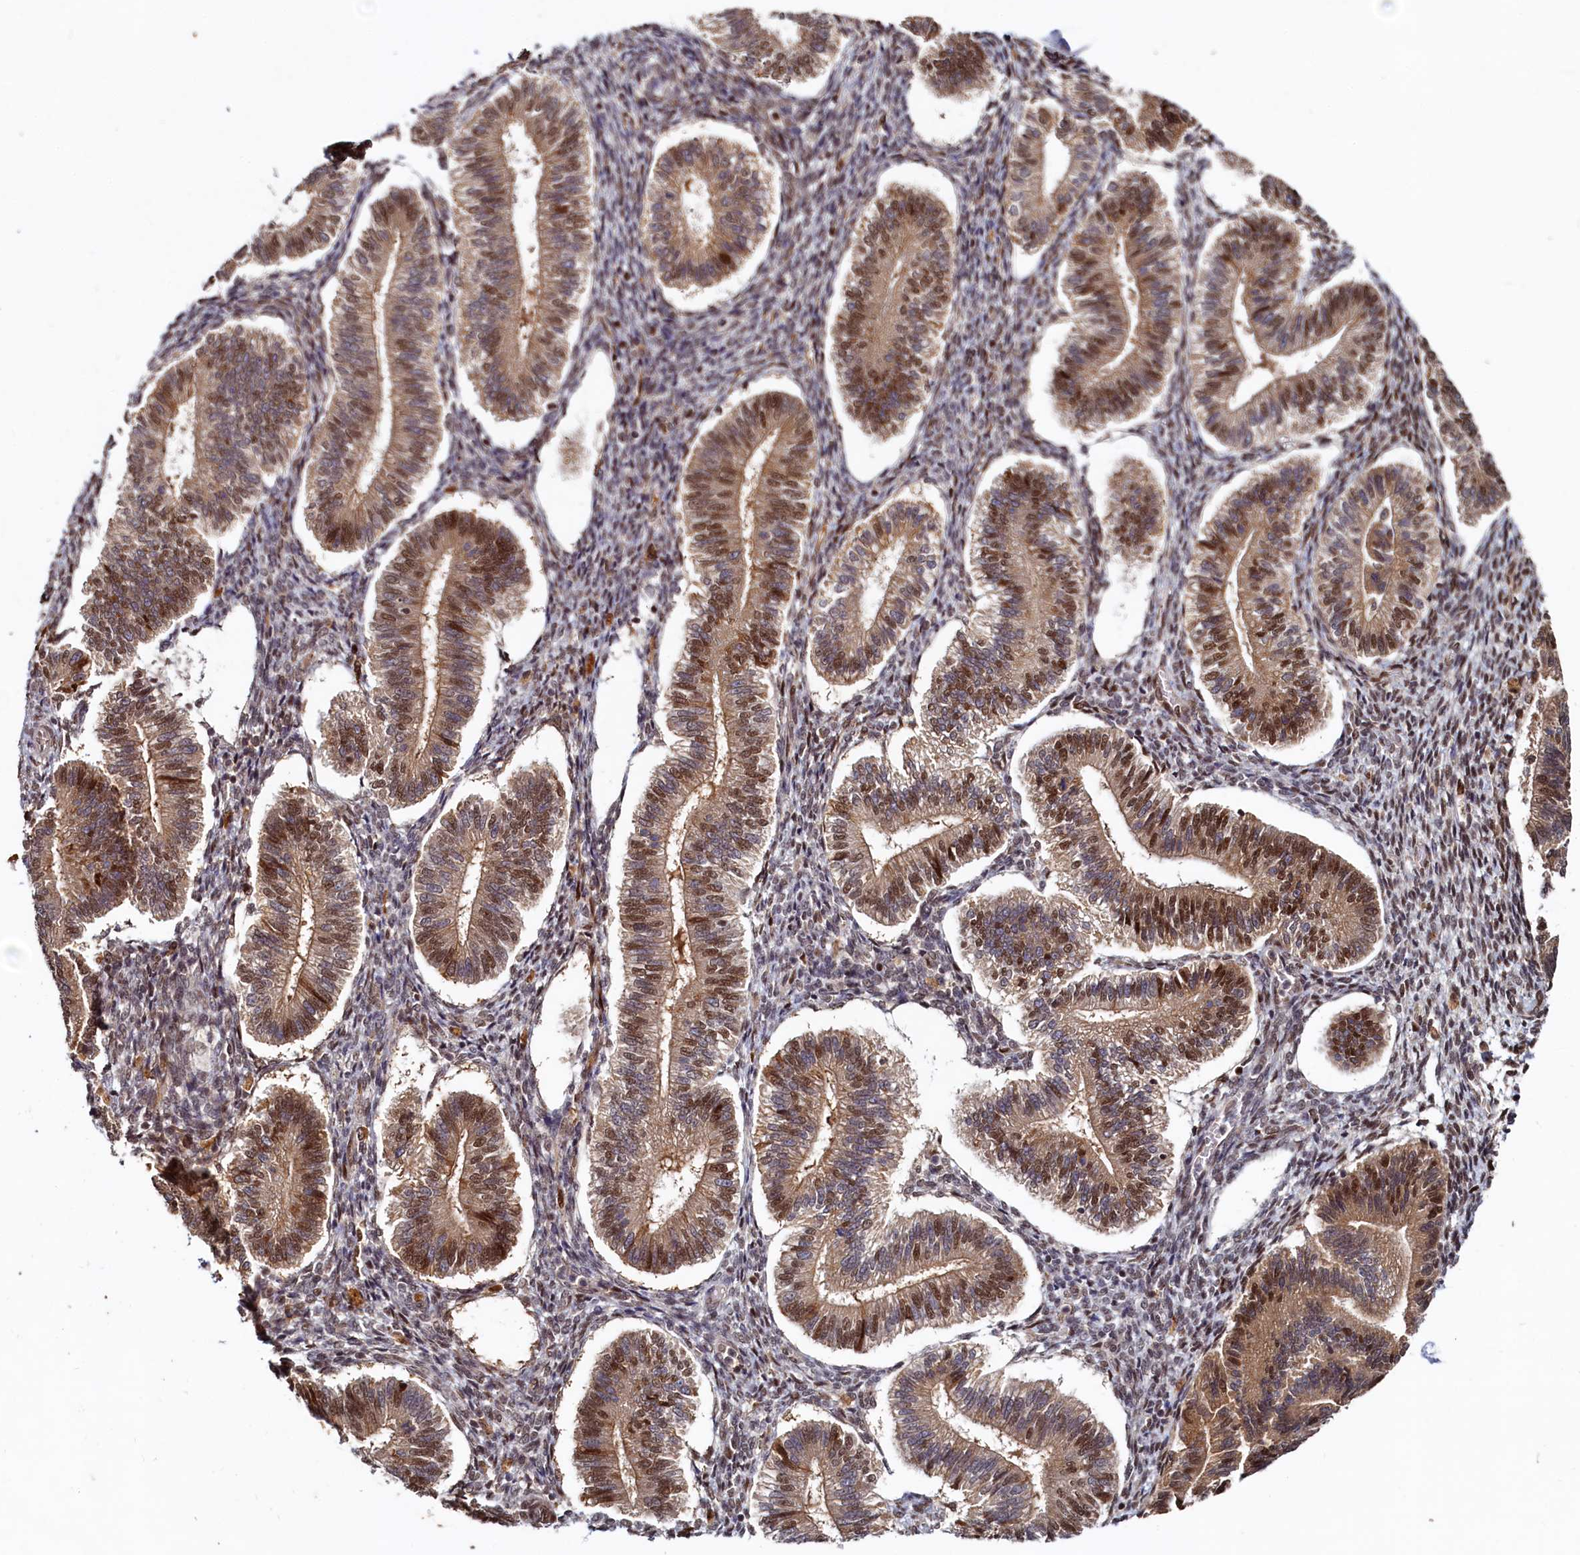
{"staining": {"intensity": "weak", "quantity": "25%-75%", "location": "nuclear"}, "tissue": "endometrium", "cell_type": "Cells in endometrial stroma", "image_type": "normal", "snomed": [{"axis": "morphology", "description": "Normal tissue, NOS"}, {"axis": "topography", "description": "Endometrium"}], "caption": "This histopathology image displays benign endometrium stained with IHC to label a protein in brown. The nuclear of cells in endometrial stroma show weak positivity for the protein. Nuclei are counter-stained blue.", "gene": "TRAPPC4", "patient": {"sex": "female", "age": 25}}